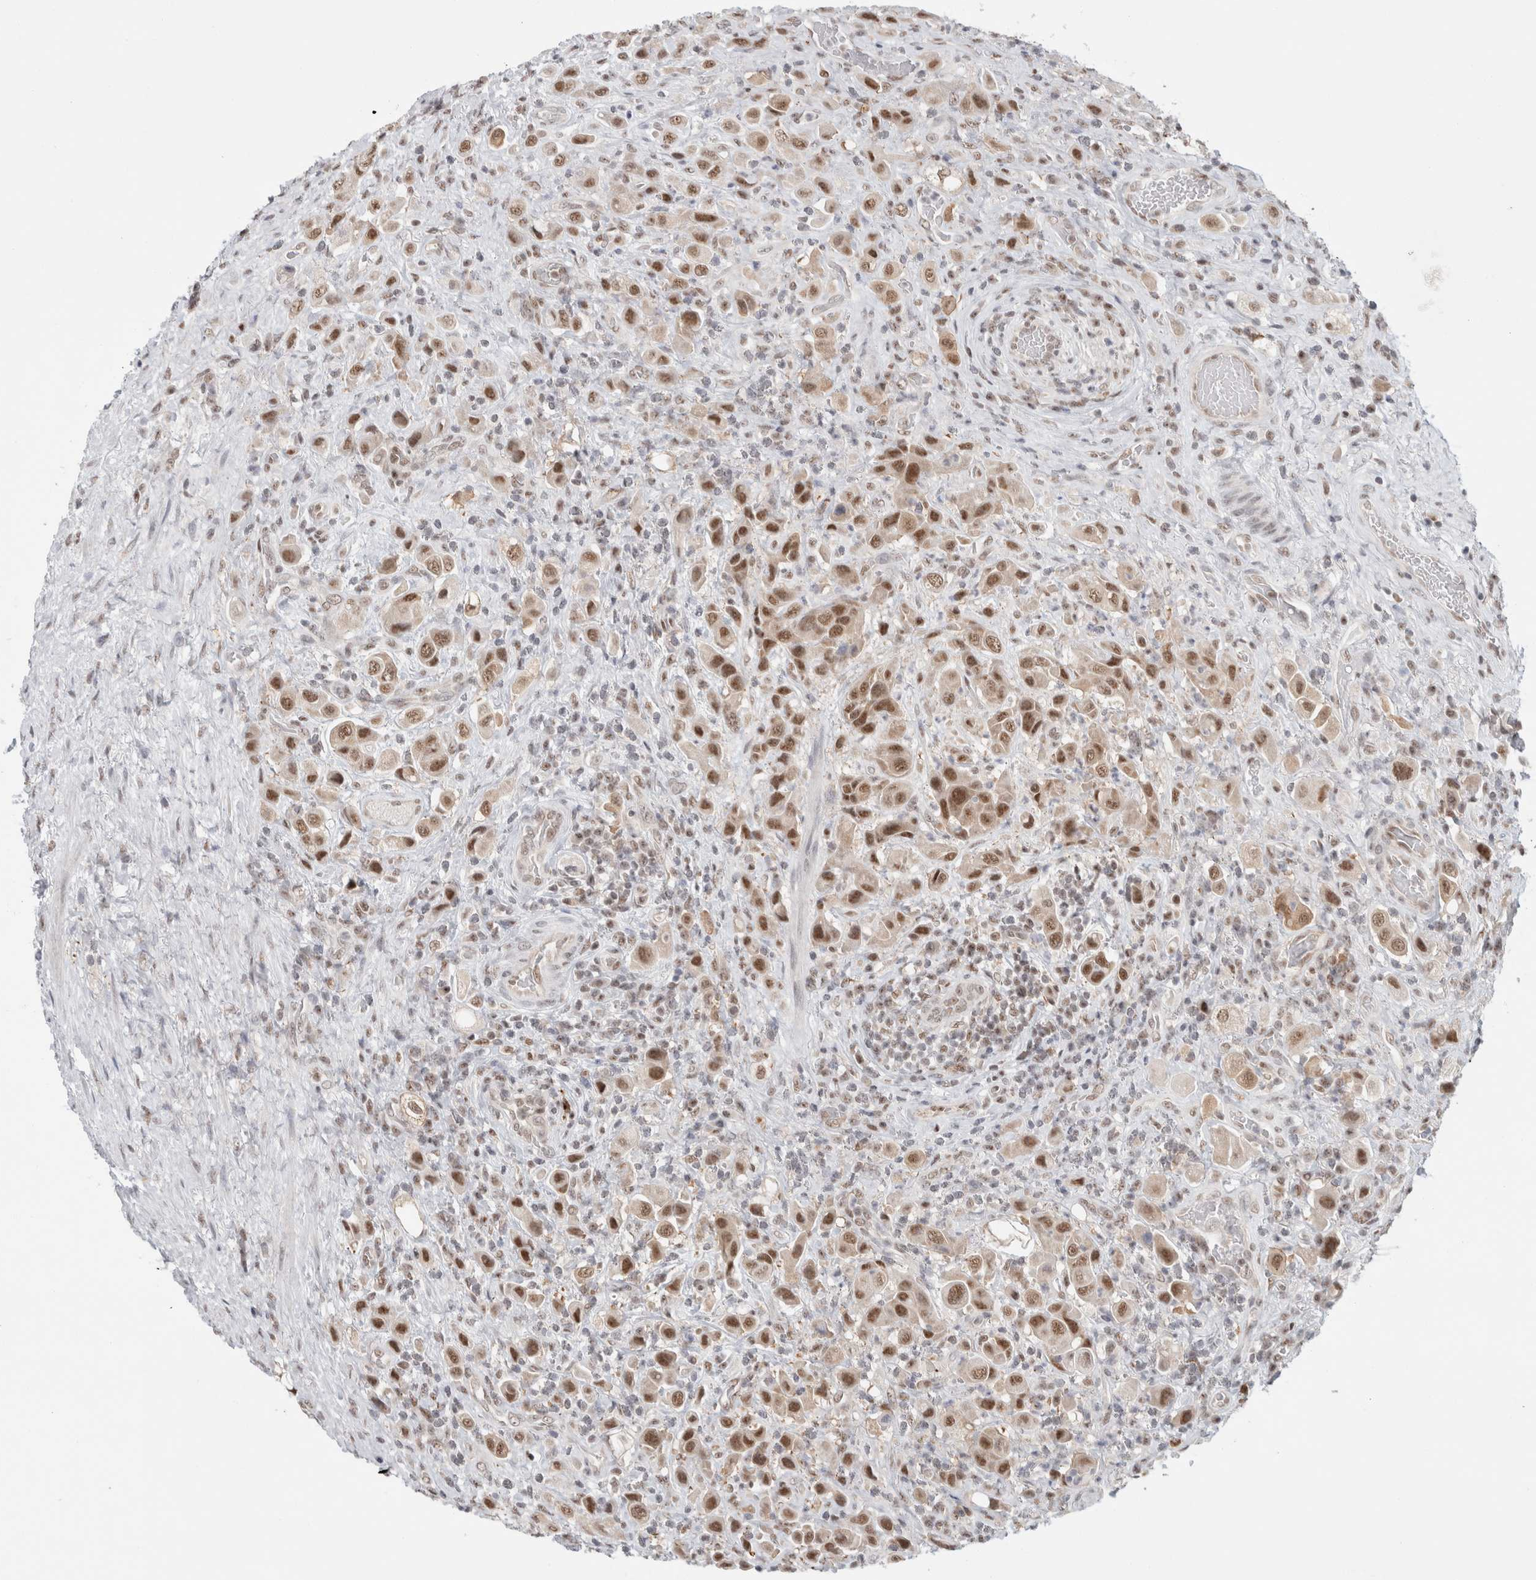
{"staining": {"intensity": "moderate", "quantity": ">75%", "location": "nuclear"}, "tissue": "urothelial cancer", "cell_type": "Tumor cells", "image_type": "cancer", "snomed": [{"axis": "morphology", "description": "Urothelial carcinoma, High grade"}, {"axis": "topography", "description": "Urinary bladder"}], "caption": "High-grade urothelial carcinoma stained with a brown dye displays moderate nuclear positive expression in approximately >75% of tumor cells.", "gene": "TRMT12", "patient": {"sex": "male", "age": 50}}